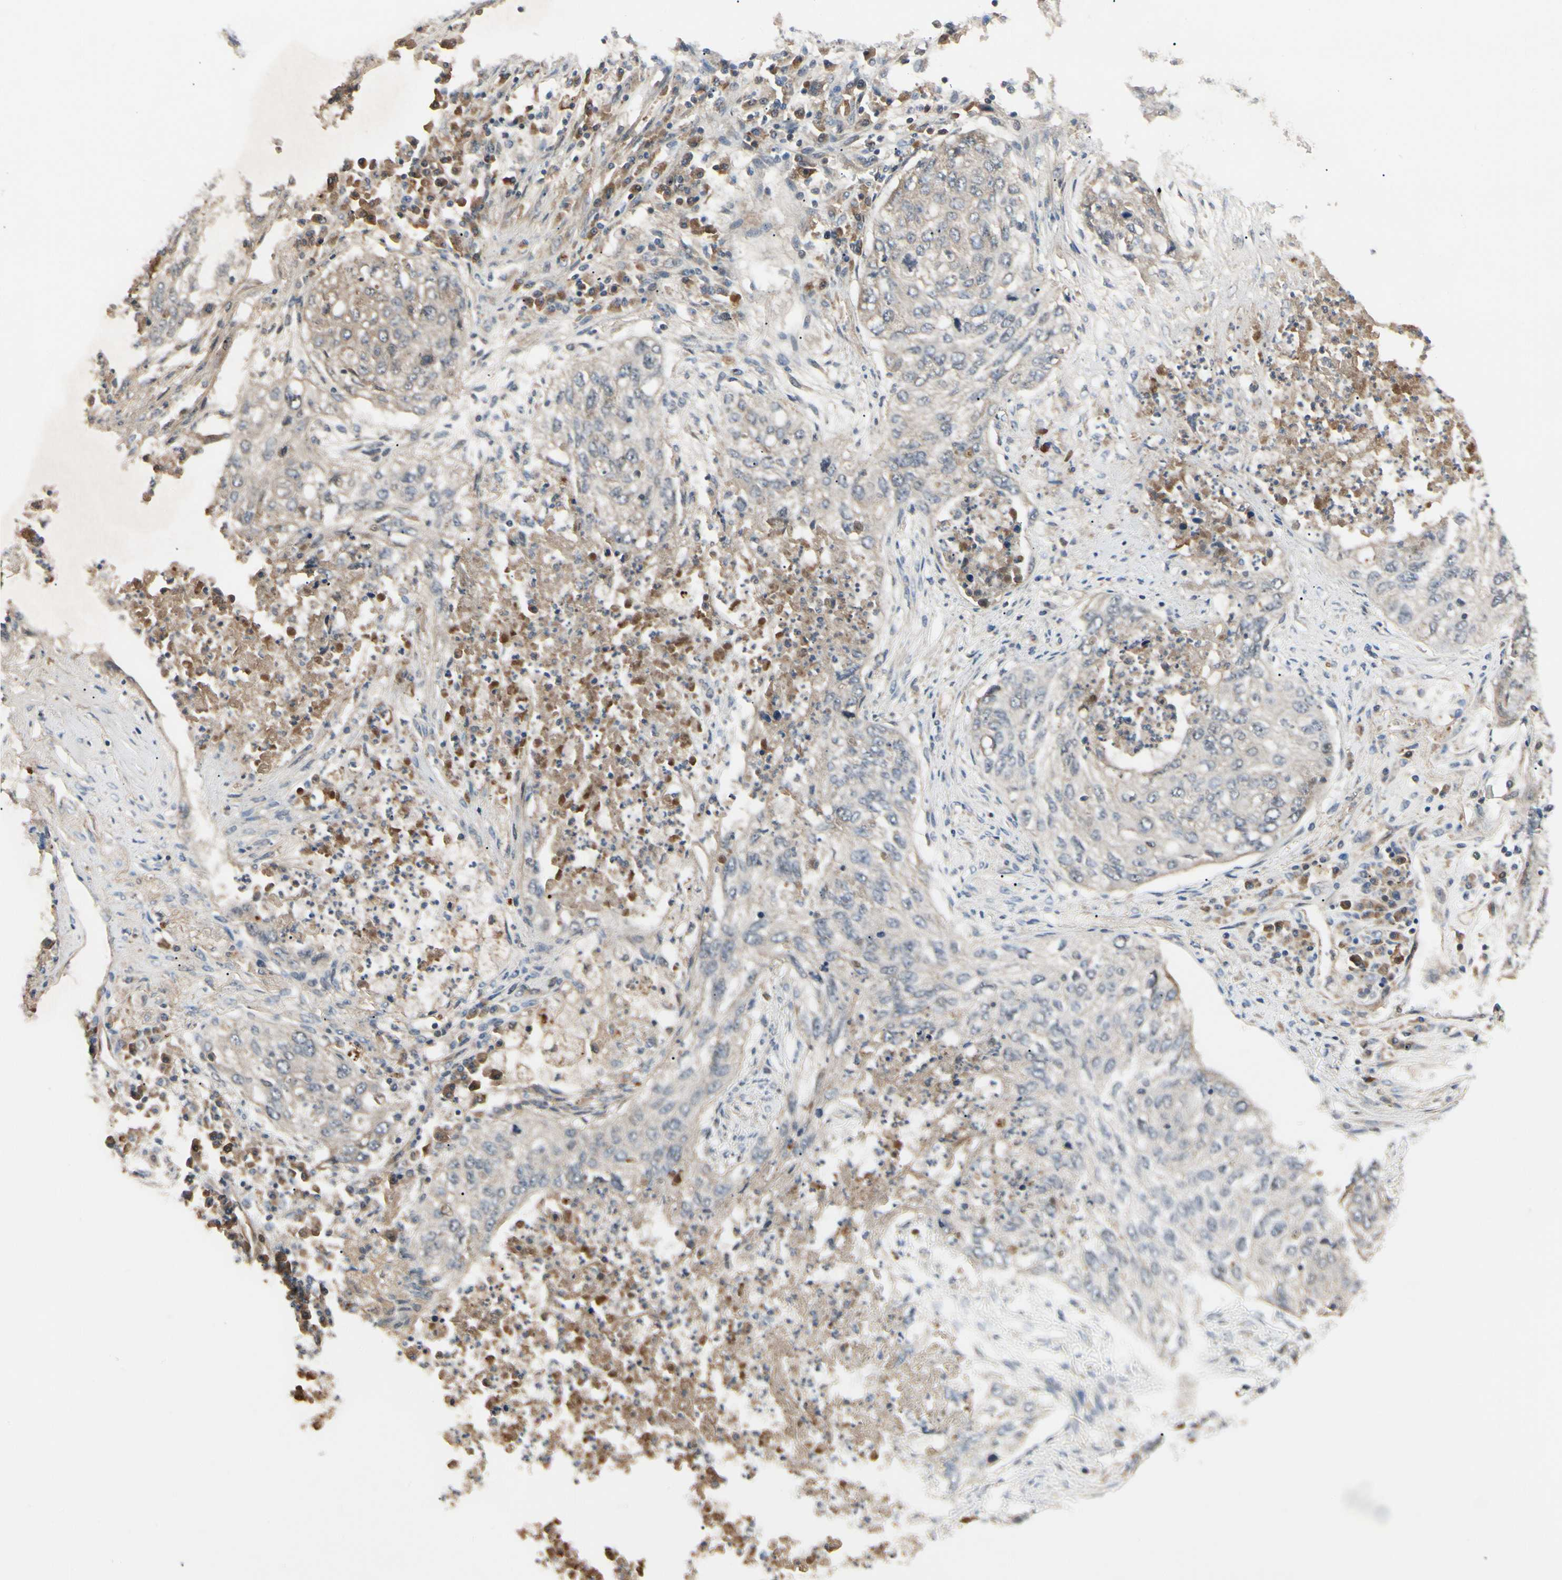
{"staining": {"intensity": "weak", "quantity": "25%-75%", "location": "cytoplasmic/membranous"}, "tissue": "lung cancer", "cell_type": "Tumor cells", "image_type": "cancer", "snomed": [{"axis": "morphology", "description": "Squamous cell carcinoma, NOS"}, {"axis": "topography", "description": "Lung"}], "caption": "High-magnification brightfield microscopy of lung cancer (squamous cell carcinoma) stained with DAB (3,3'-diaminobenzidine) (brown) and counterstained with hematoxylin (blue). tumor cells exhibit weak cytoplasmic/membranous expression is present in approximately25%-75% of cells. Using DAB (3,3'-diaminobenzidine) (brown) and hematoxylin (blue) stains, captured at high magnification using brightfield microscopy.", "gene": "RNF14", "patient": {"sex": "female", "age": 63}}